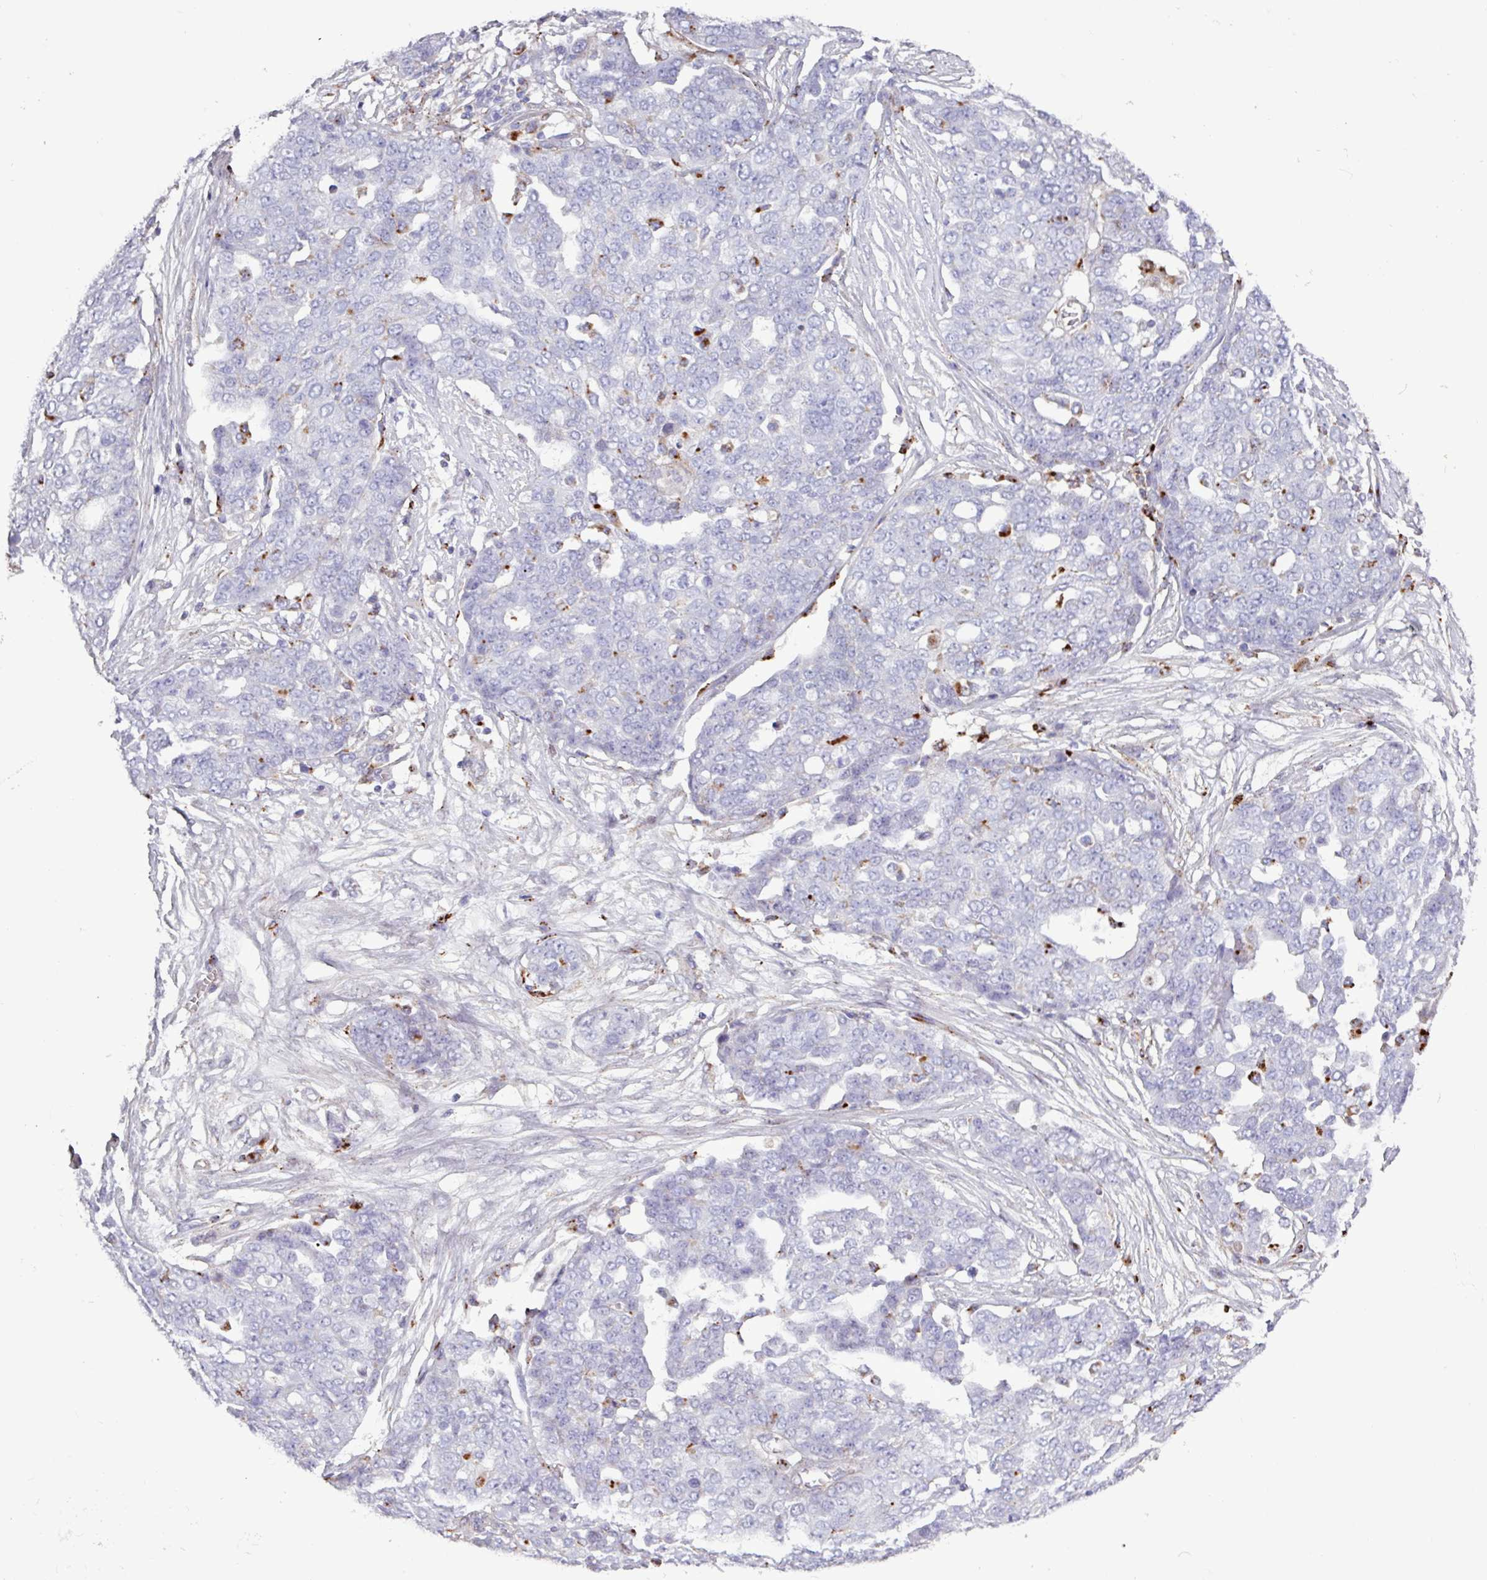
{"staining": {"intensity": "negative", "quantity": "none", "location": "none"}, "tissue": "ovarian cancer", "cell_type": "Tumor cells", "image_type": "cancer", "snomed": [{"axis": "morphology", "description": "Cystadenocarcinoma, serous, NOS"}, {"axis": "topography", "description": "Soft tissue"}, {"axis": "topography", "description": "Ovary"}], "caption": "DAB (3,3'-diaminobenzidine) immunohistochemical staining of human ovarian cancer (serous cystadenocarcinoma) reveals no significant positivity in tumor cells.", "gene": "AMIGO2", "patient": {"sex": "female", "age": 57}}